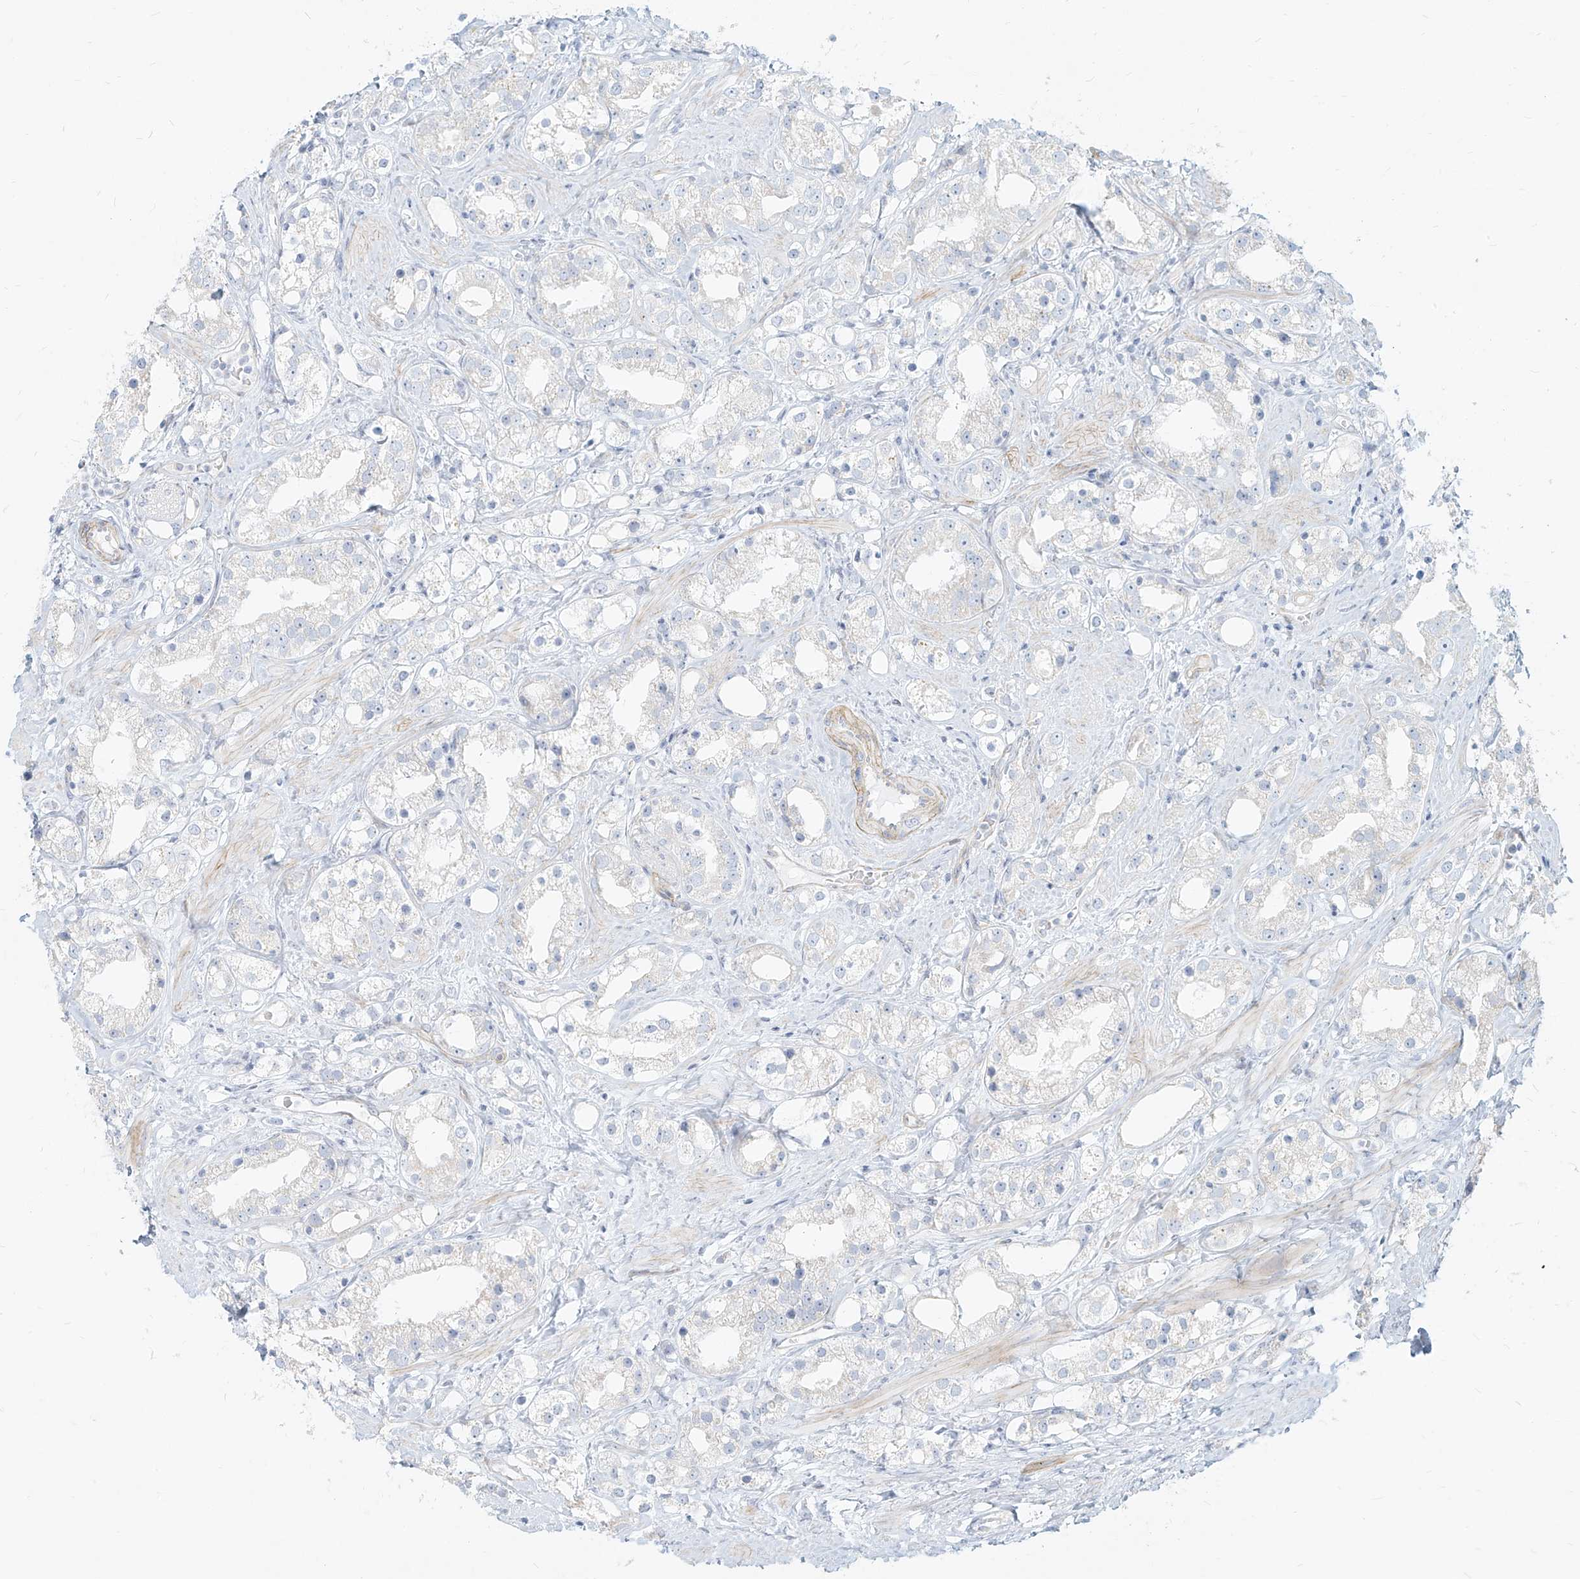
{"staining": {"intensity": "negative", "quantity": "none", "location": "none"}, "tissue": "prostate cancer", "cell_type": "Tumor cells", "image_type": "cancer", "snomed": [{"axis": "morphology", "description": "Adenocarcinoma, NOS"}, {"axis": "topography", "description": "Prostate"}], "caption": "High power microscopy photomicrograph of an immunohistochemistry photomicrograph of adenocarcinoma (prostate), revealing no significant expression in tumor cells.", "gene": "ITPKB", "patient": {"sex": "male", "age": 79}}